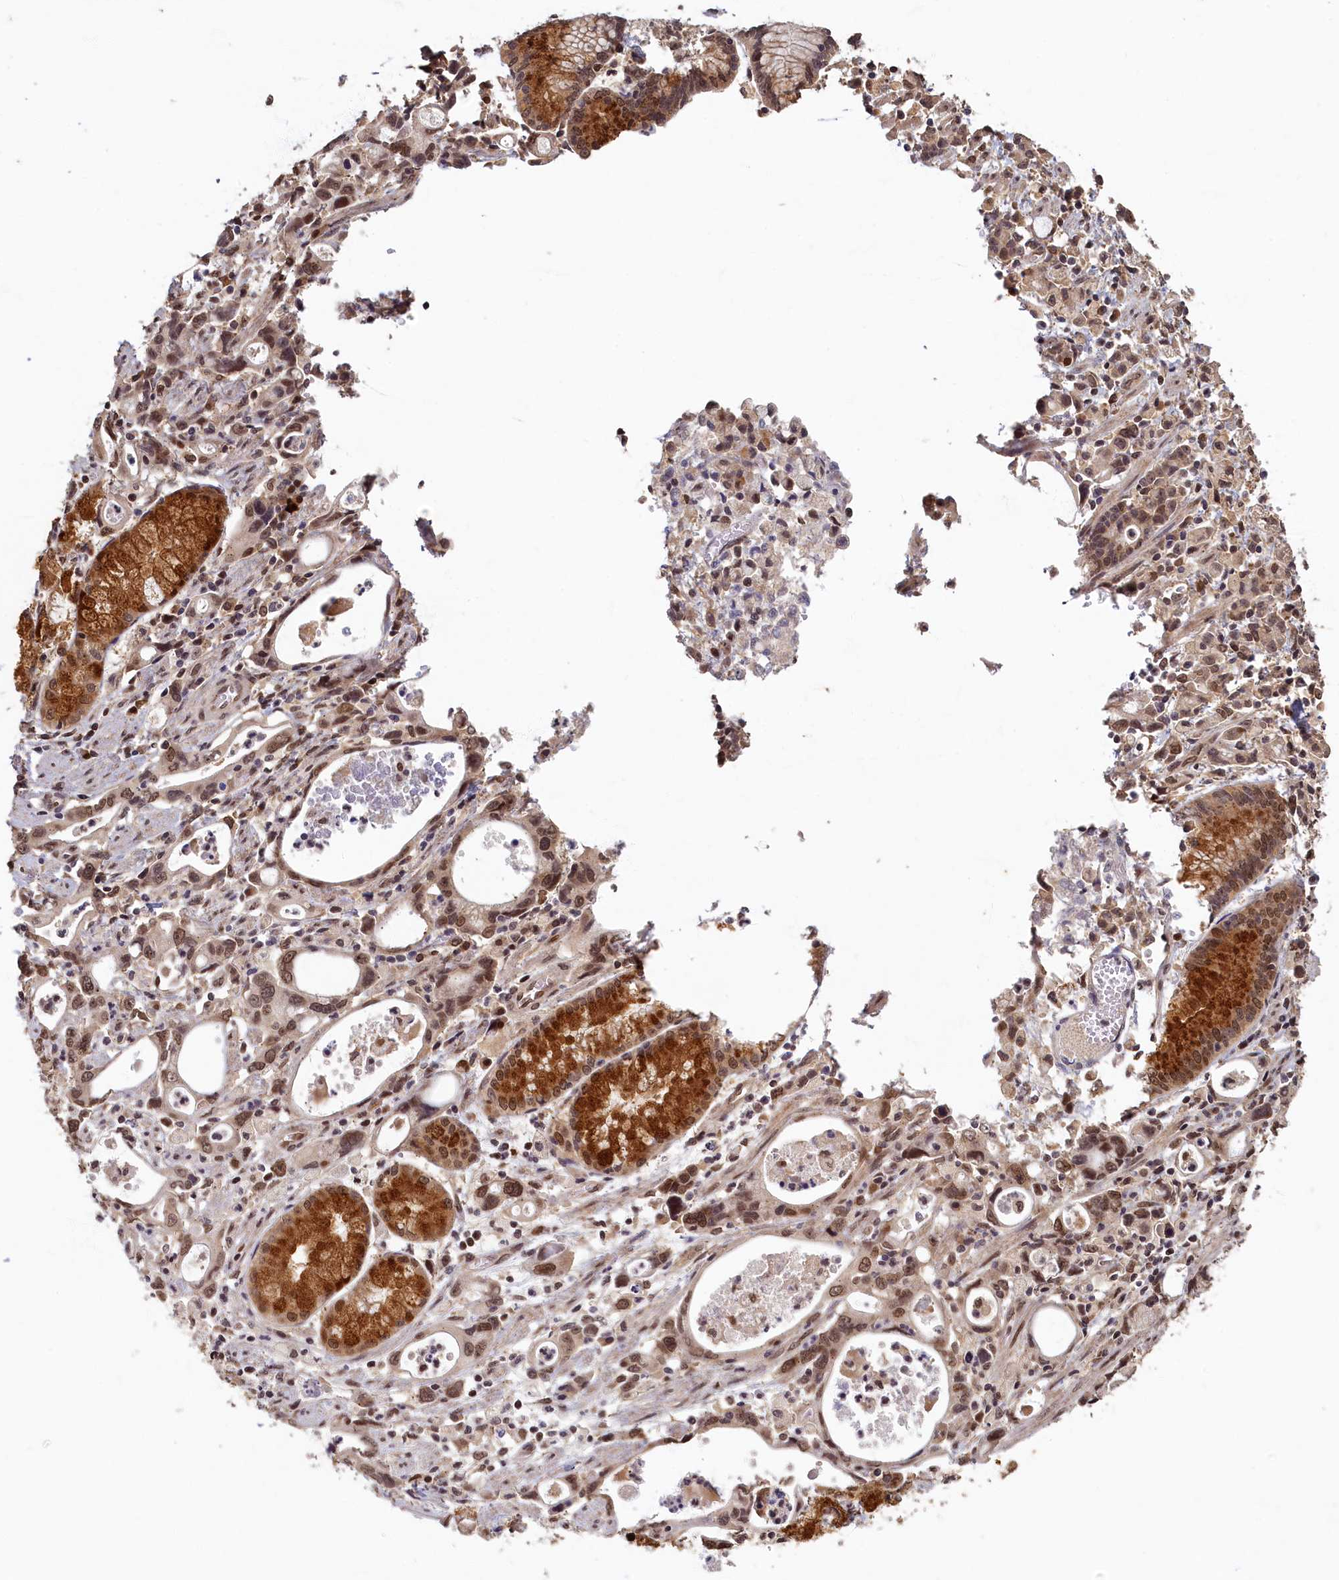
{"staining": {"intensity": "moderate", "quantity": ">75%", "location": "nuclear"}, "tissue": "stomach cancer", "cell_type": "Tumor cells", "image_type": "cancer", "snomed": [{"axis": "morphology", "description": "Adenocarcinoma, NOS"}, {"axis": "topography", "description": "Stomach, lower"}], "caption": "Tumor cells reveal medium levels of moderate nuclear positivity in about >75% of cells in human stomach cancer (adenocarcinoma).", "gene": "CKAP2L", "patient": {"sex": "female", "age": 43}}